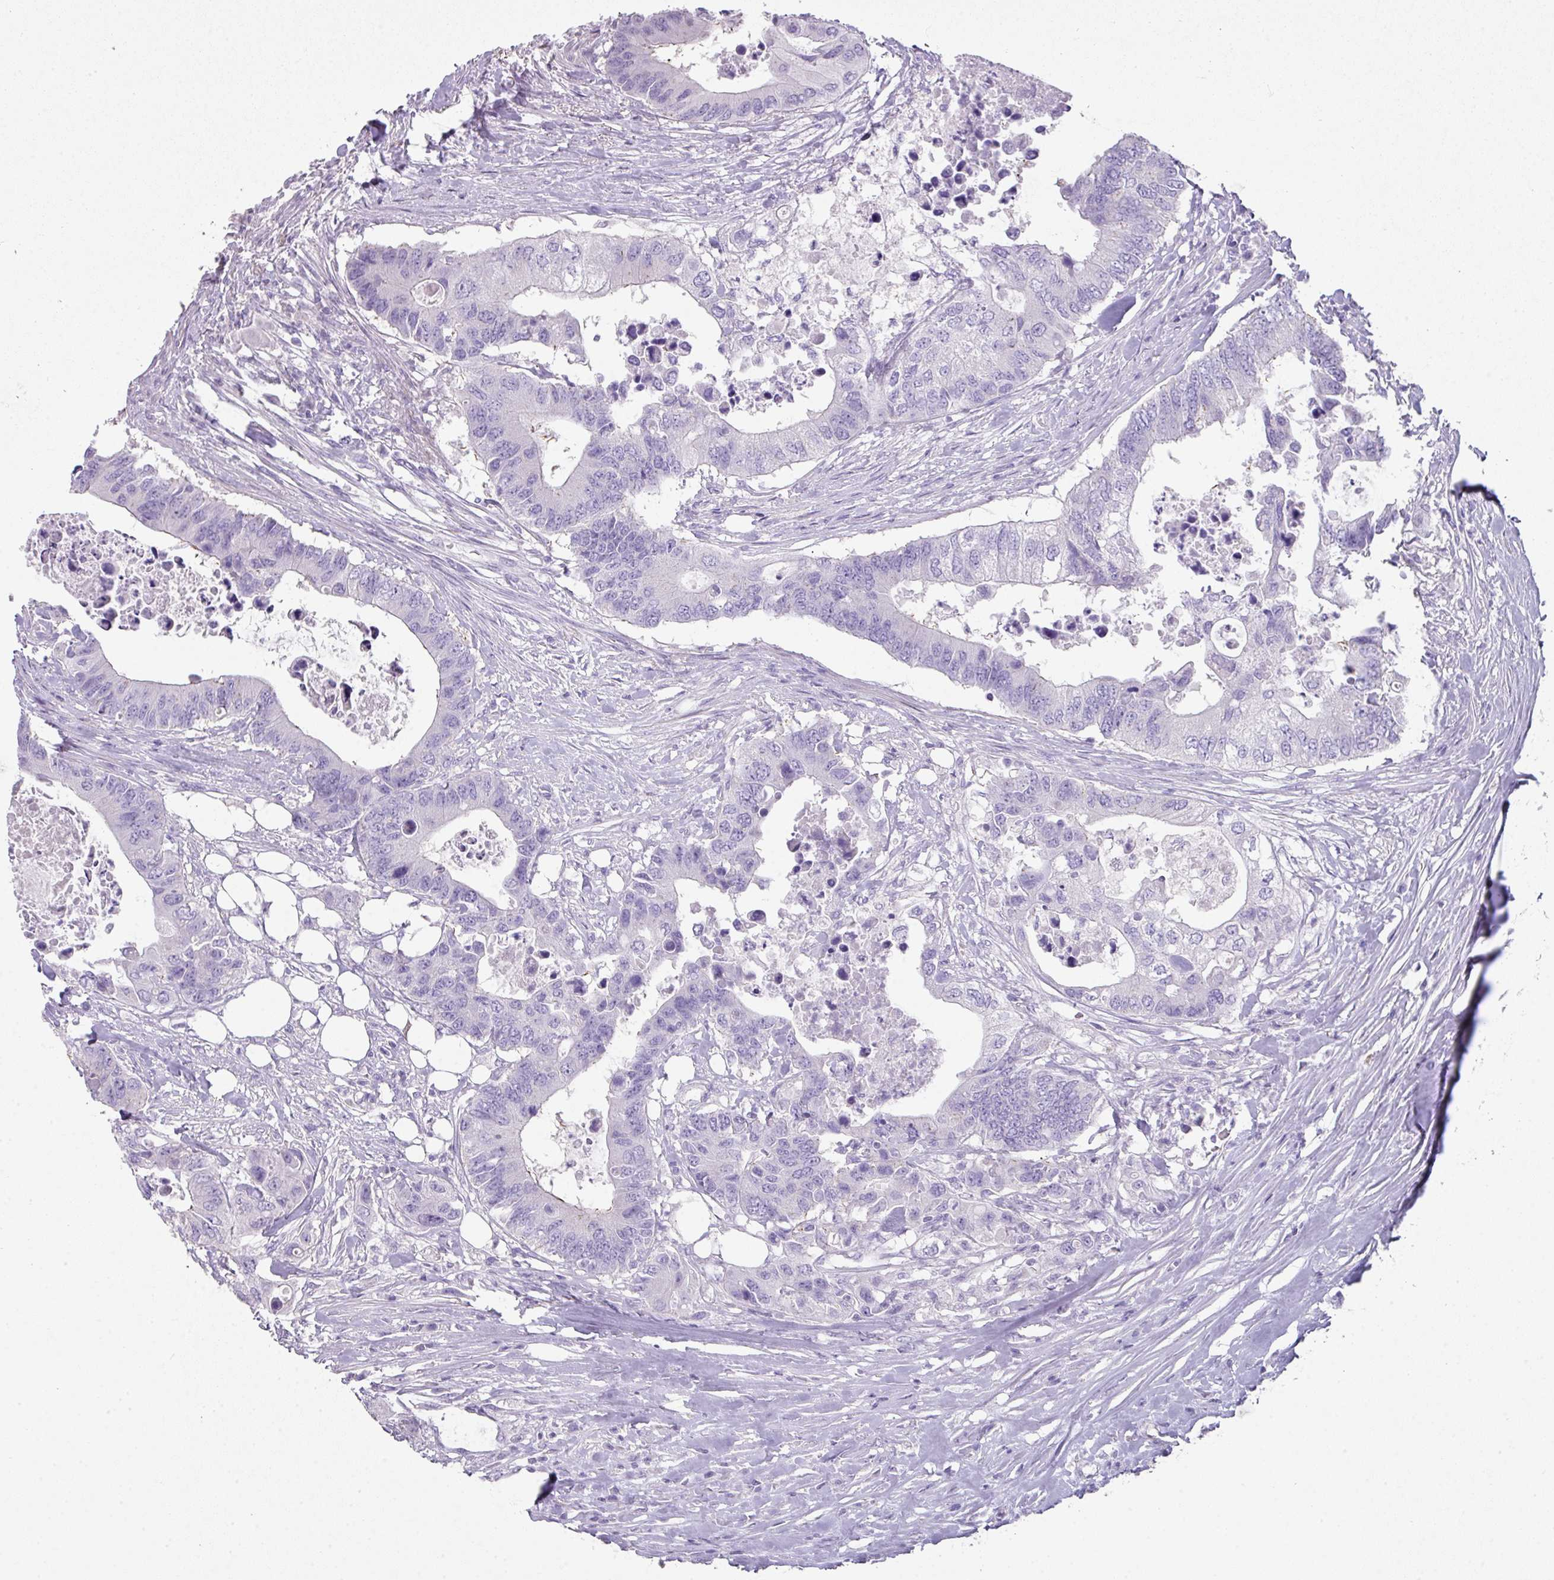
{"staining": {"intensity": "negative", "quantity": "none", "location": "none"}, "tissue": "colorectal cancer", "cell_type": "Tumor cells", "image_type": "cancer", "snomed": [{"axis": "morphology", "description": "Adenocarcinoma, NOS"}, {"axis": "topography", "description": "Colon"}], "caption": "The image displays no significant positivity in tumor cells of colorectal adenocarcinoma.", "gene": "GLI4", "patient": {"sex": "male", "age": 71}}